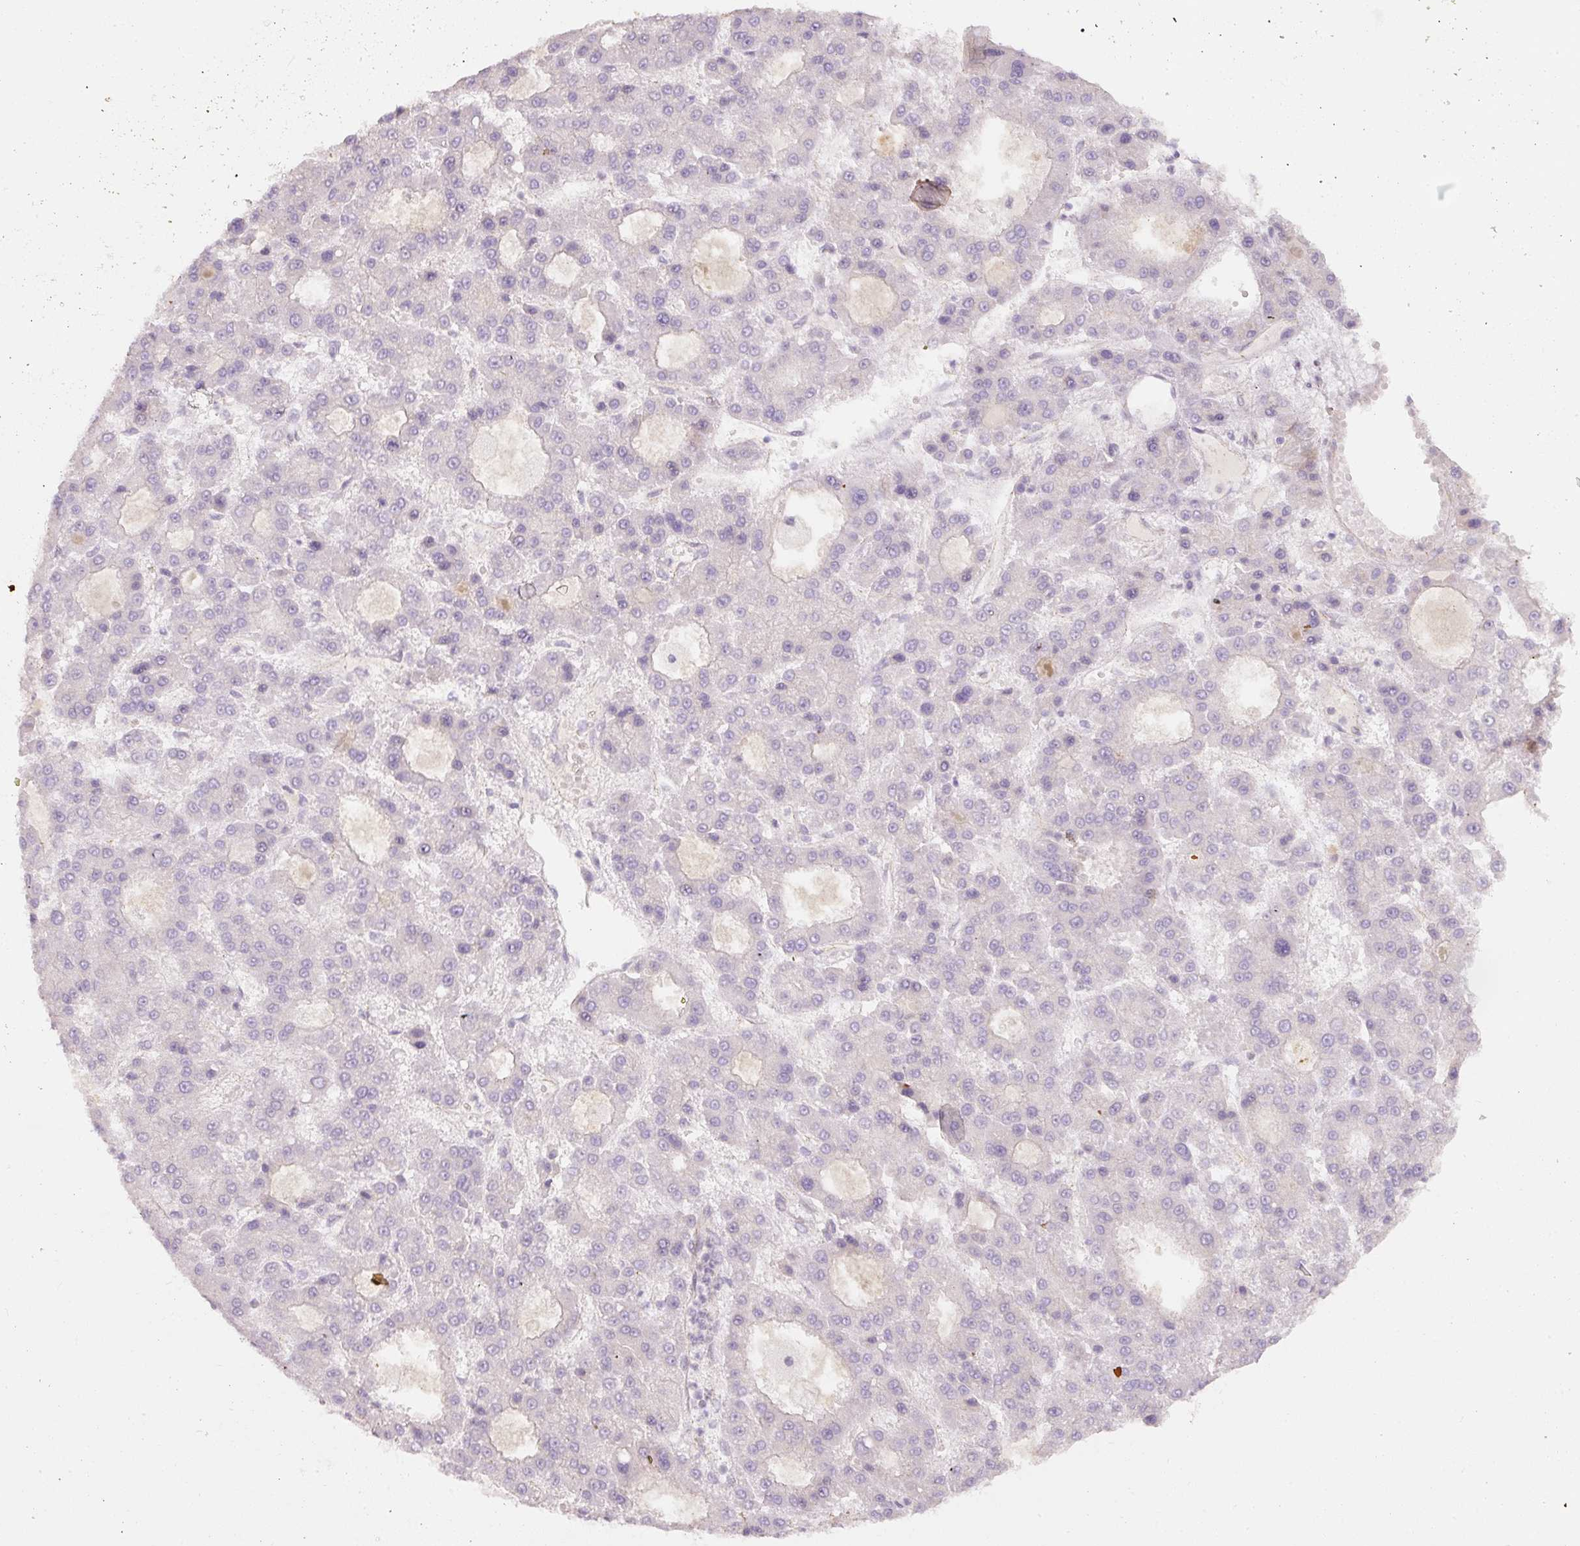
{"staining": {"intensity": "negative", "quantity": "none", "location": "none"}, "tissue": "liver cancer", "cell_type": "Tumor cells", "image_type": "cancer", "snomed": [{"axis": "morphology", "description": "Carcinoma, Hepatocellular, NOS"}, {"axis": "topography", "description": "Liver"}], "caption": "The histopathology image demonstrates no staining of tumor cells in liver cancer (hepatocellular carcinoma).", "gene": "NBPF11", "patient": {"sex": "male", "age": 70}}